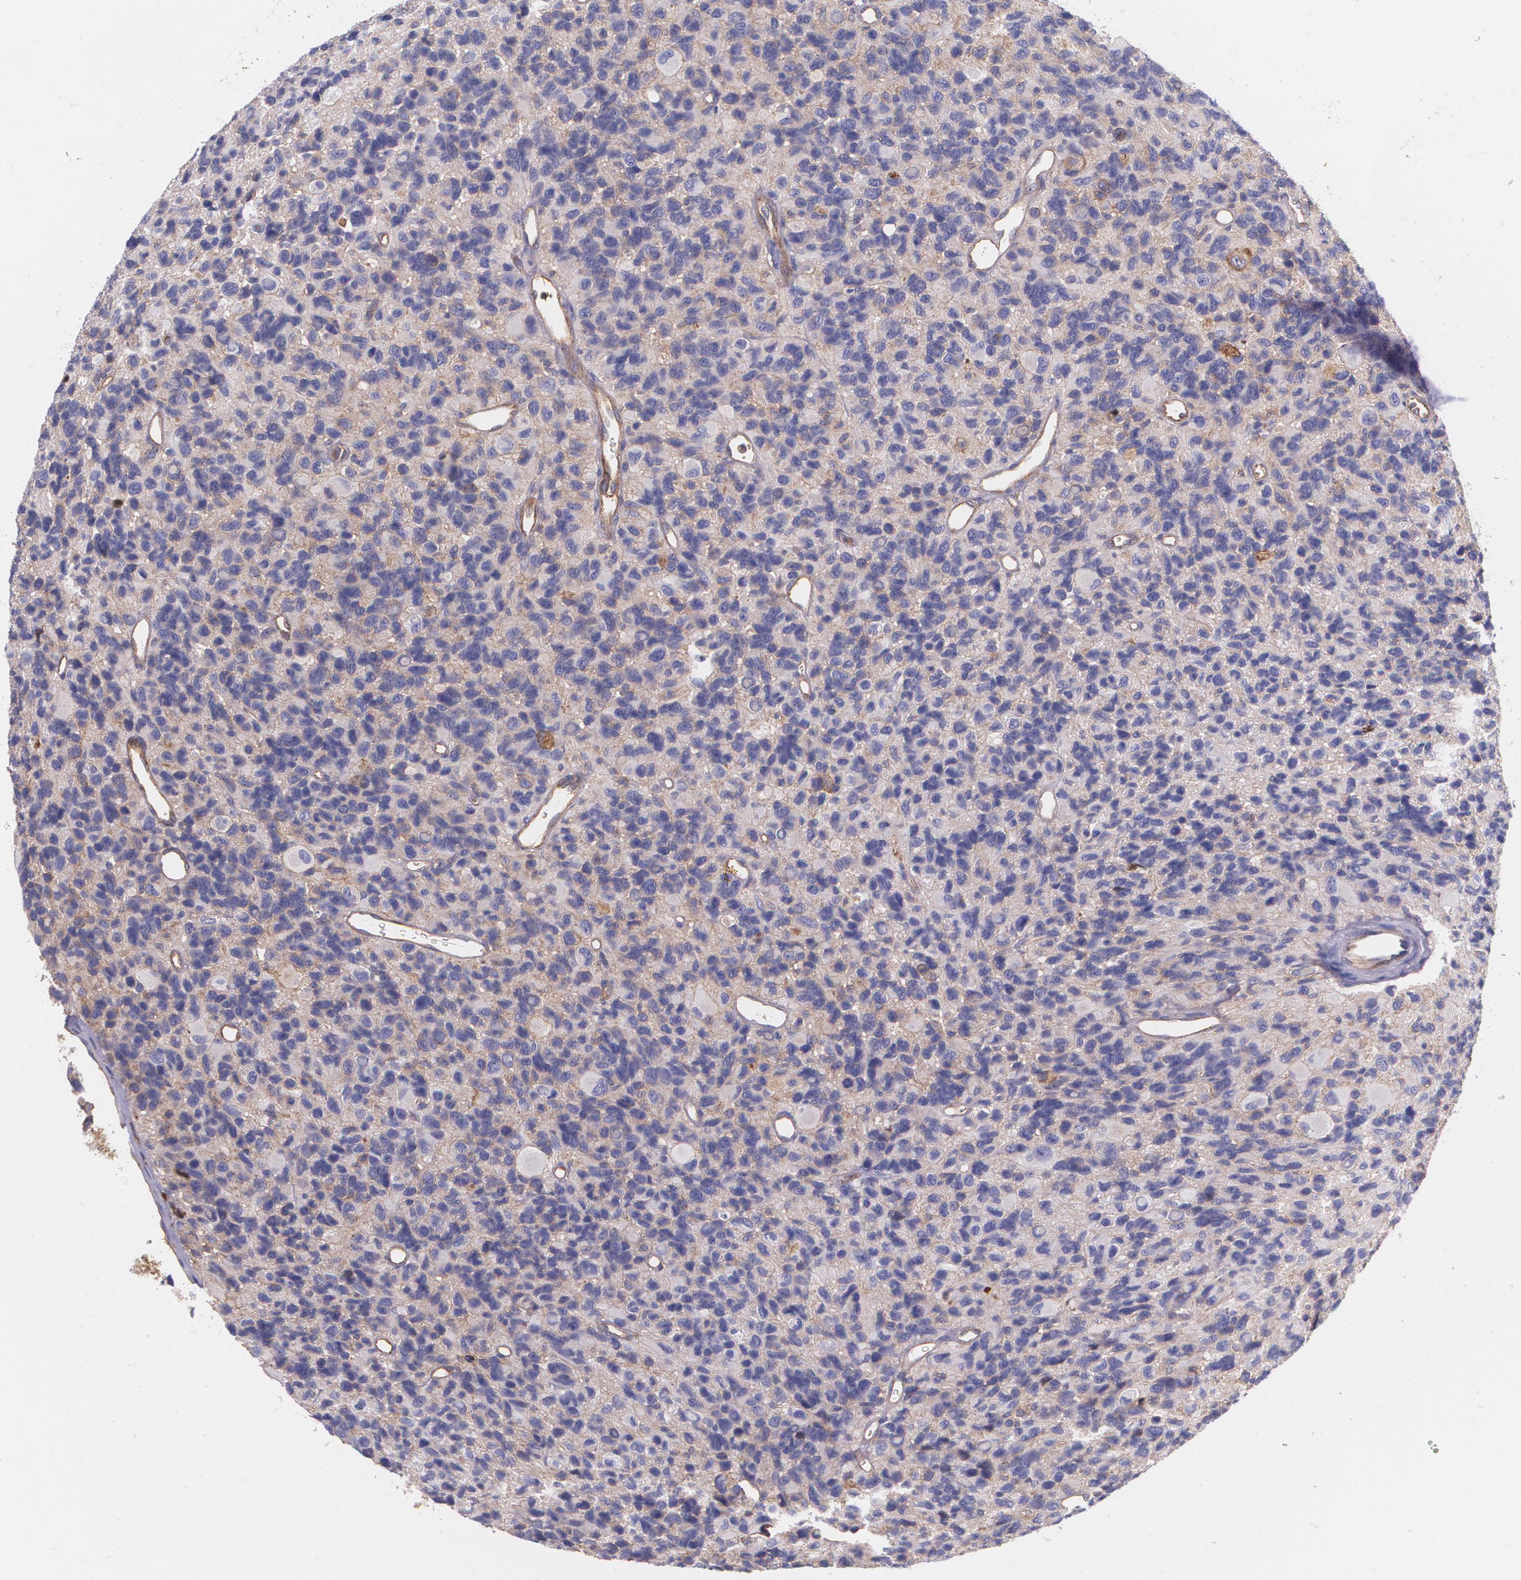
{"staining": {"intensity": "negative", "quantity": "none", "location": "none"}, "tissue": "glioma", "cell_type": "Tumor cells", "image_type": "cancer", "snomed": [{"axis": "morphology", "description": "Glioma, malignant, High grade"}, {"axis": "topography", "description": "Brain"}], "caption": "DAB (3,3'-diaminobenzidine) immunohistochemical staining of glioma exhibits no significant staining in tumor cells.", "gene": "B2M", "patient": {"sex": "male", "age": 77}}